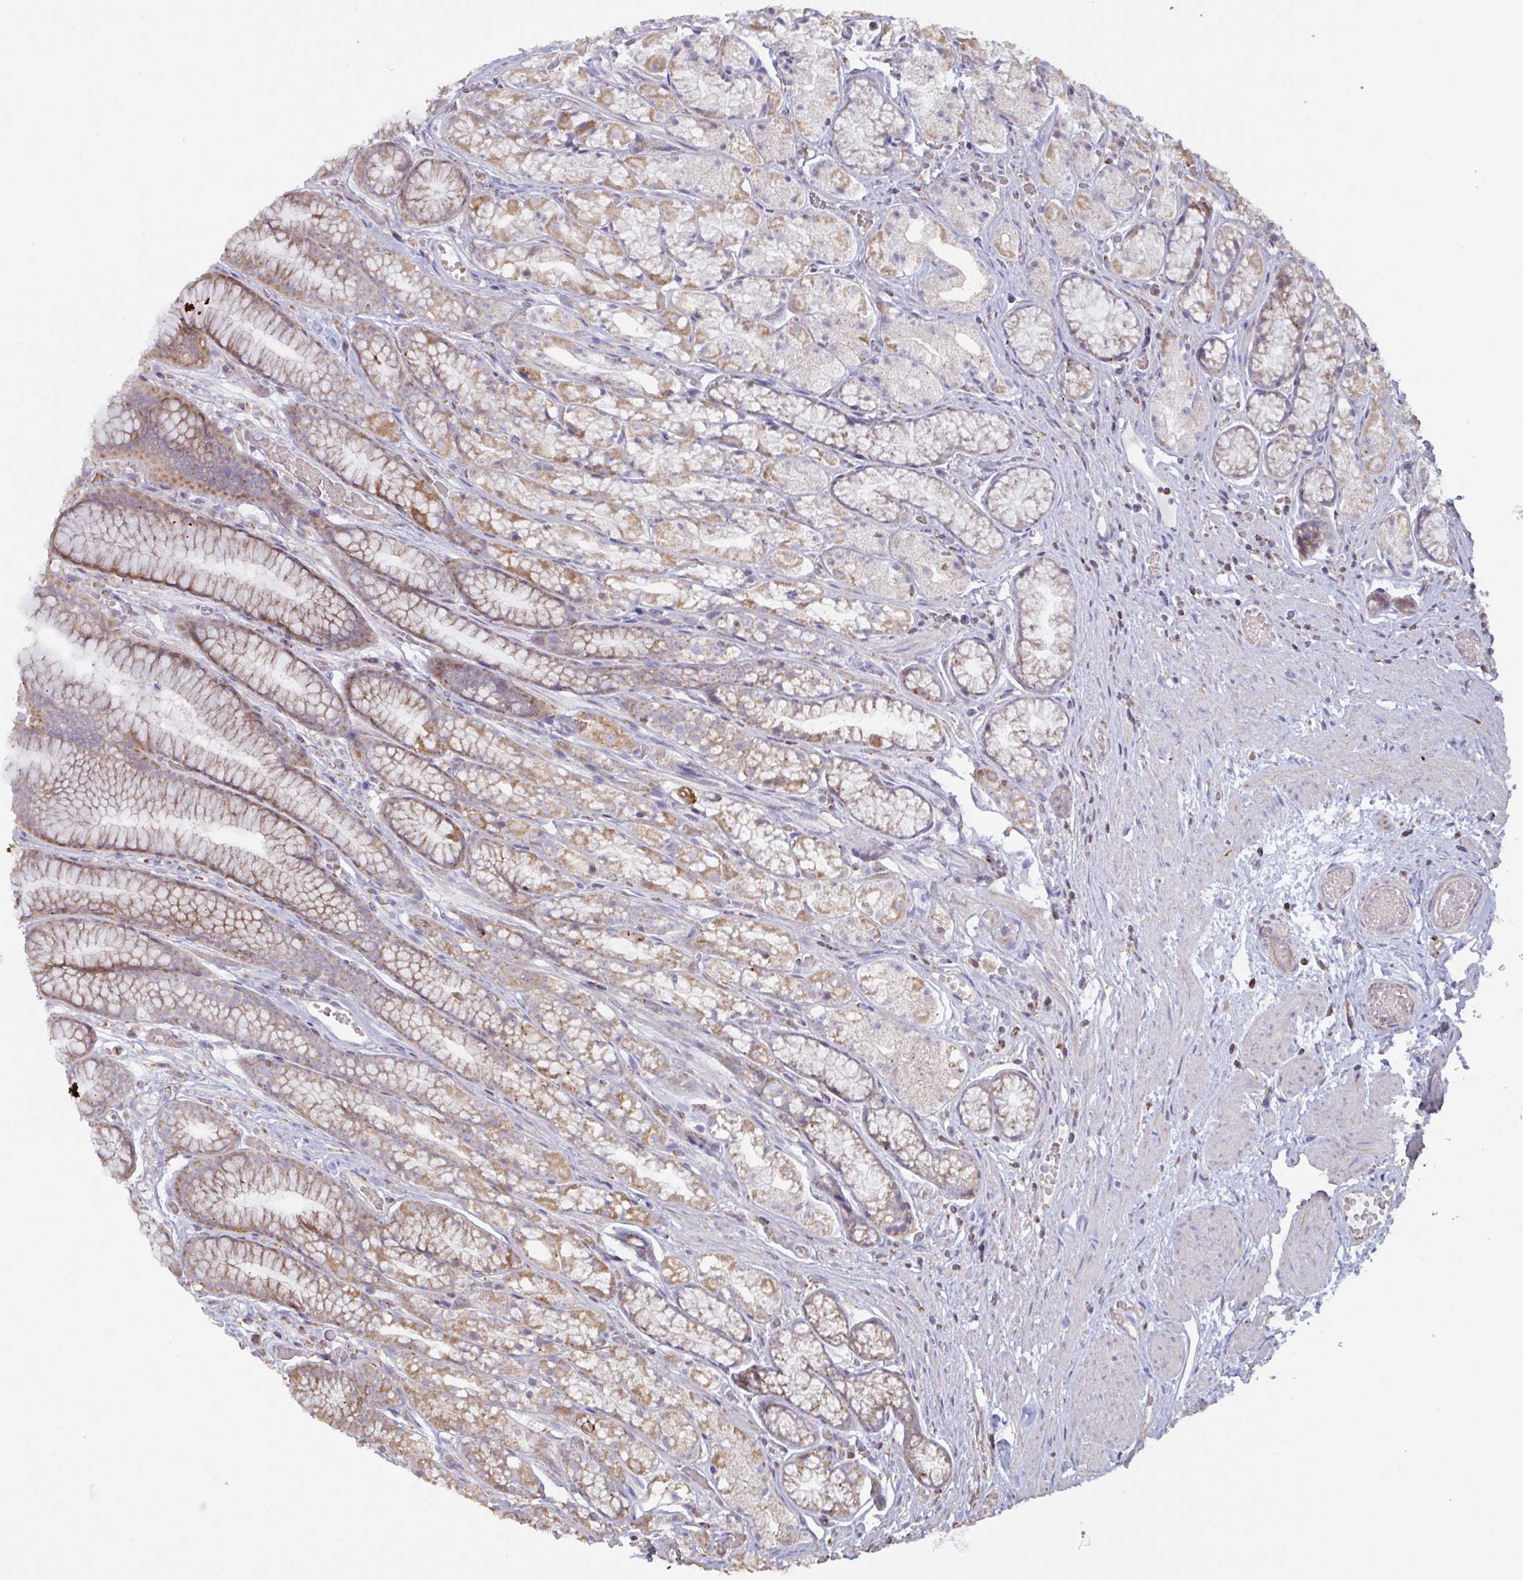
{"staining": {"intensity": "moderate", "quantity": "25%-75%", "location": "cytoplasmic/membranous"}, "tissue": "stomach", "cell_type": "Glandular cells", "image_type": "normal", "snomed": [{"axis": "morphology", "description": "Normal tissue, NOS"}, {"axis": "topography", "description": "Smooth muscle"}, {"axis": "topography", "description": "Stomach"}], "caption": "Protein staining demonstrates moderate cytoplasmic/membranous positivity in about 25%-75% of glandular cells in benign stomach. (DAB (3,3'-diaminobenzidine) IHC with brightfield microscopy, high magnification).", "gene": "MICOS10", "patient": {"sex": "male", "age": 70}}